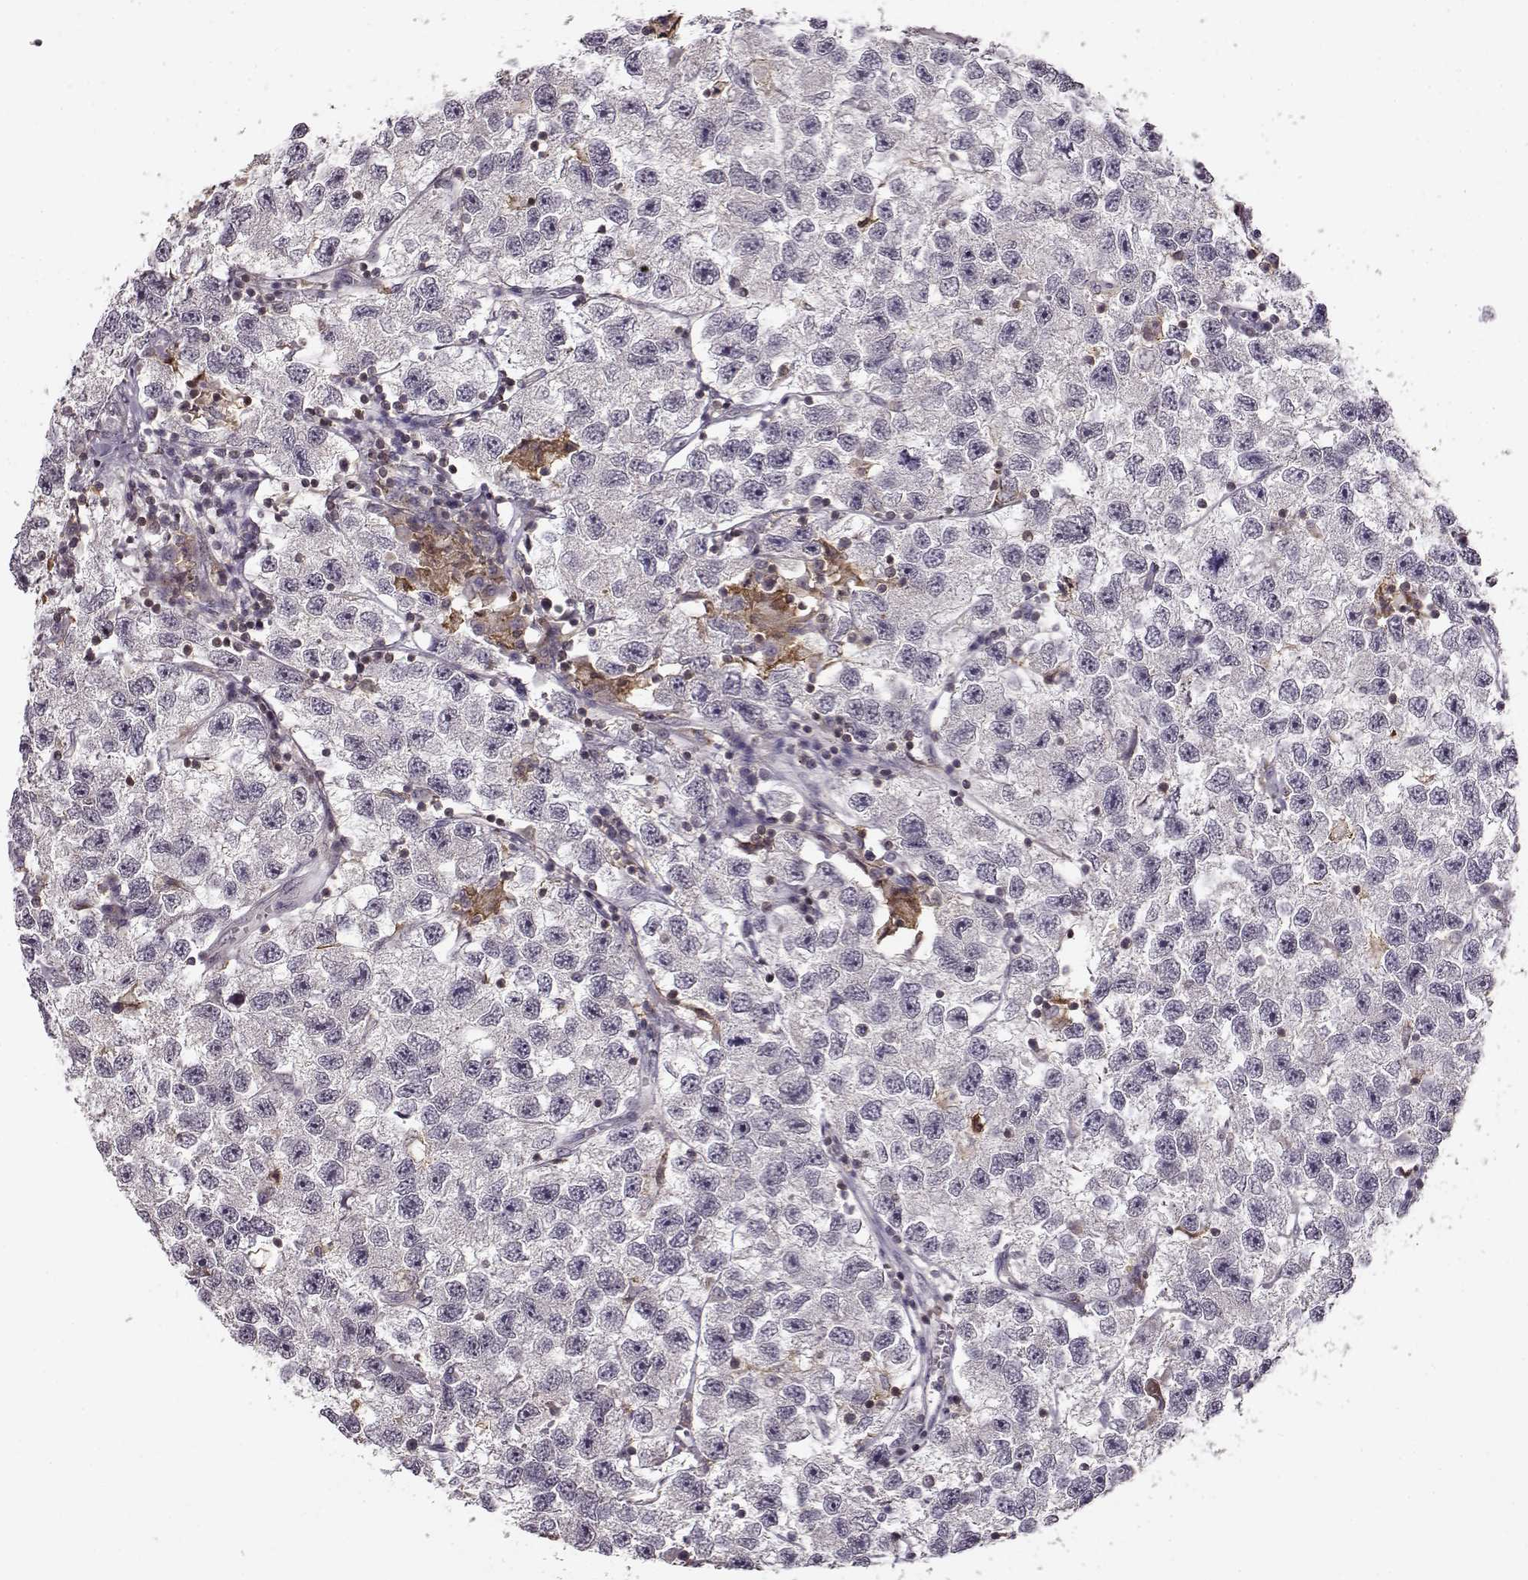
{"staining": {"intensity": "negative", "quantity": "none", "location": "none"}, "tissue": "testis cancer", "cell_type": "Tumor cells", "image_type": "cancer", "snomed": [{"axis": "morphology", "description": "Seminoma, NOS"}, {"axis": "topography", "description": "Testis"}], "caption": "Testis seminoma stained for a protein using IHC exhibits no positivity tumor cells.", "gene": "MFSD1", "patient": {"sex": "male", "age": 26}}